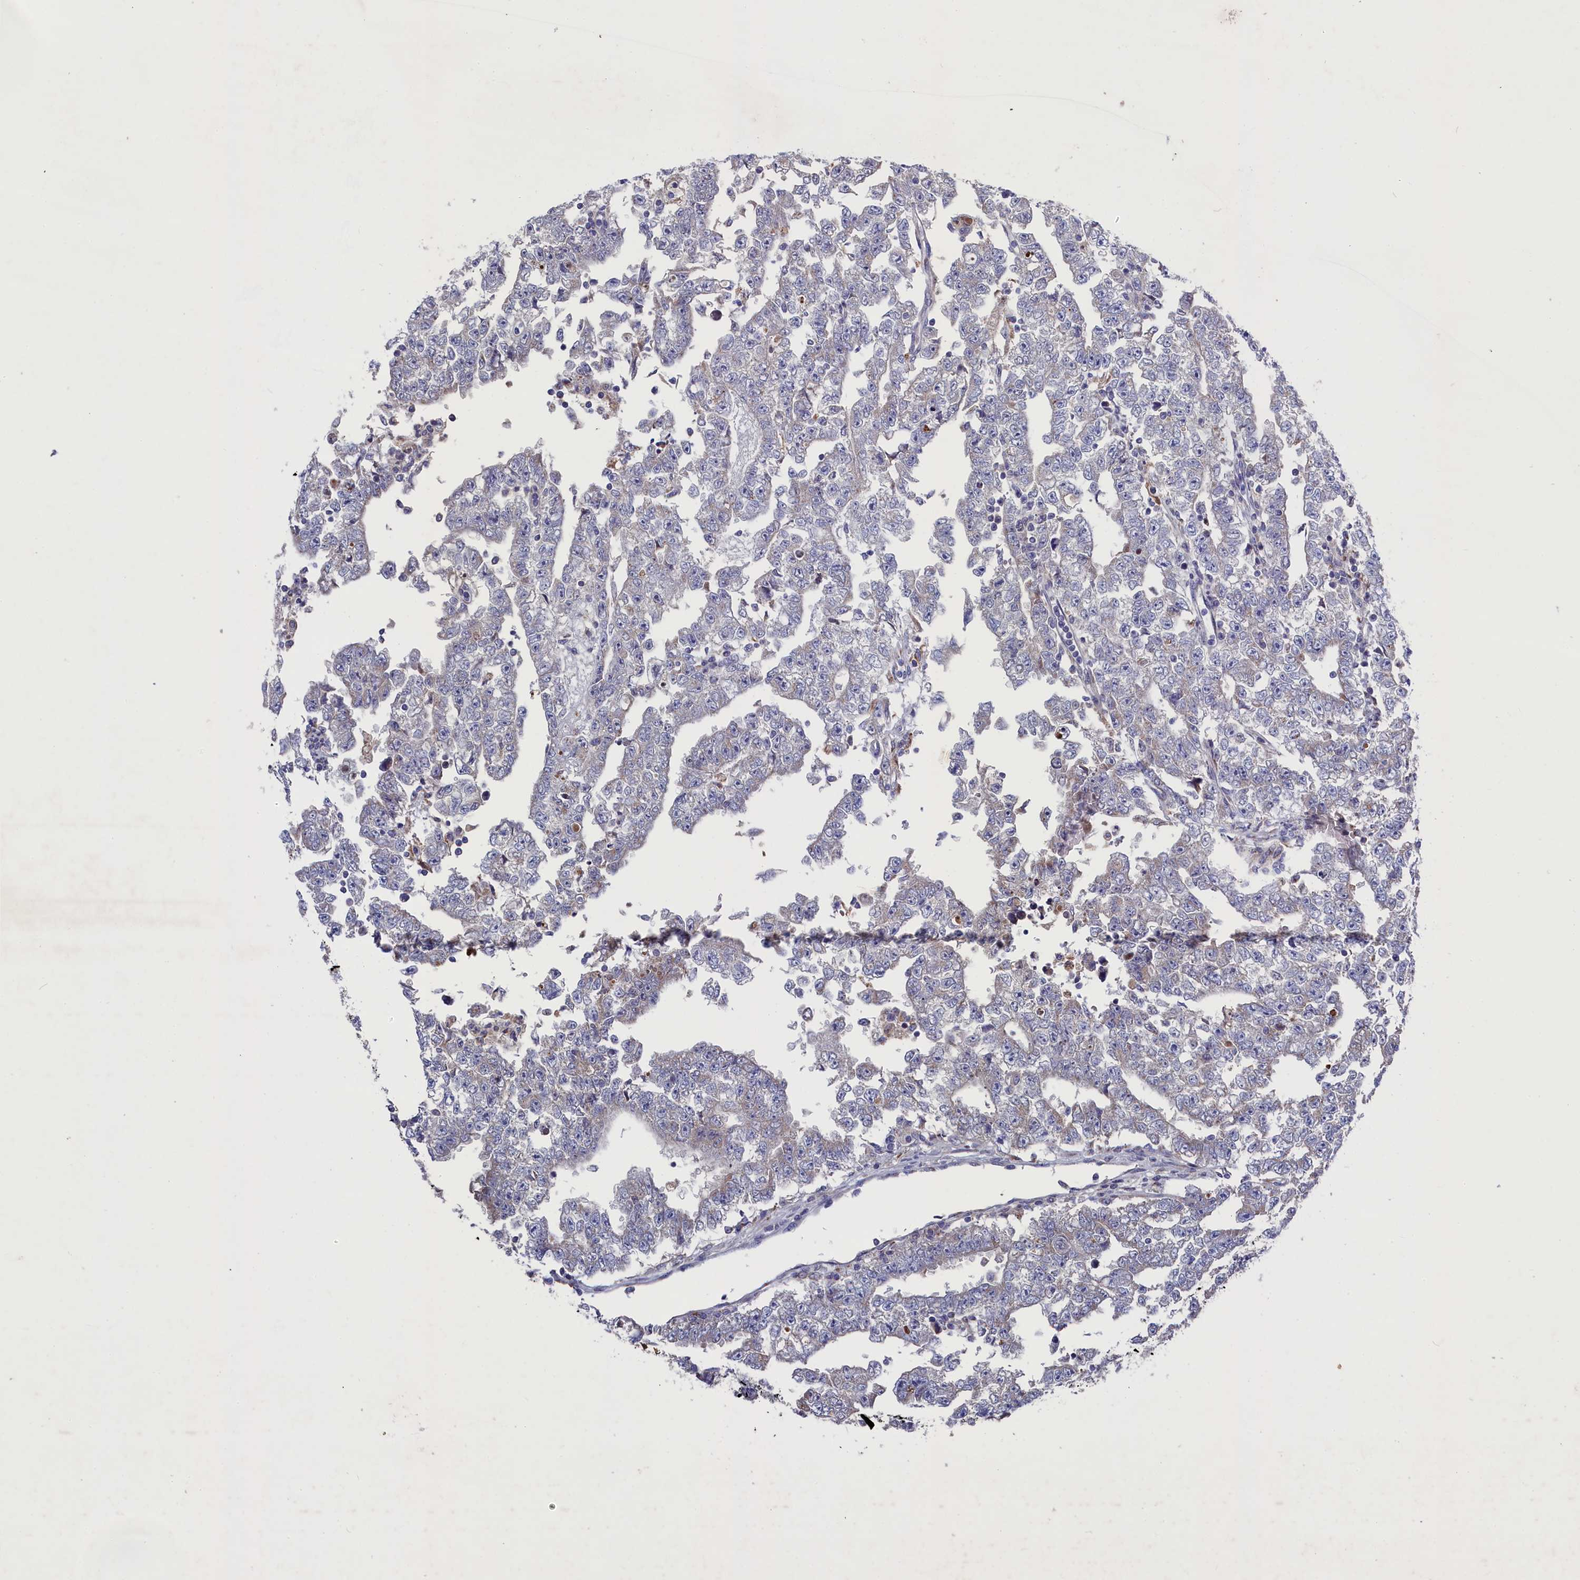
{"staining": {"intensity": "negative", "quantity": "none", "location": "none"}, "tissue": "testis cancer", "cell_type": "Tumor cells", "image_type": "cancer", "snomed": [{"axis": "morphology", "description": "Carcinoma, Embryonal, NOS"}, {"axis": "topography", "description": "Testis"}], "caption": "This is an immunohistochemistry (IHC) image of human testis embryonal carcinoma. There is no expression in tumor cells.", "gene": "GPR108", "patient": {"sex": "male", "age": 25}}